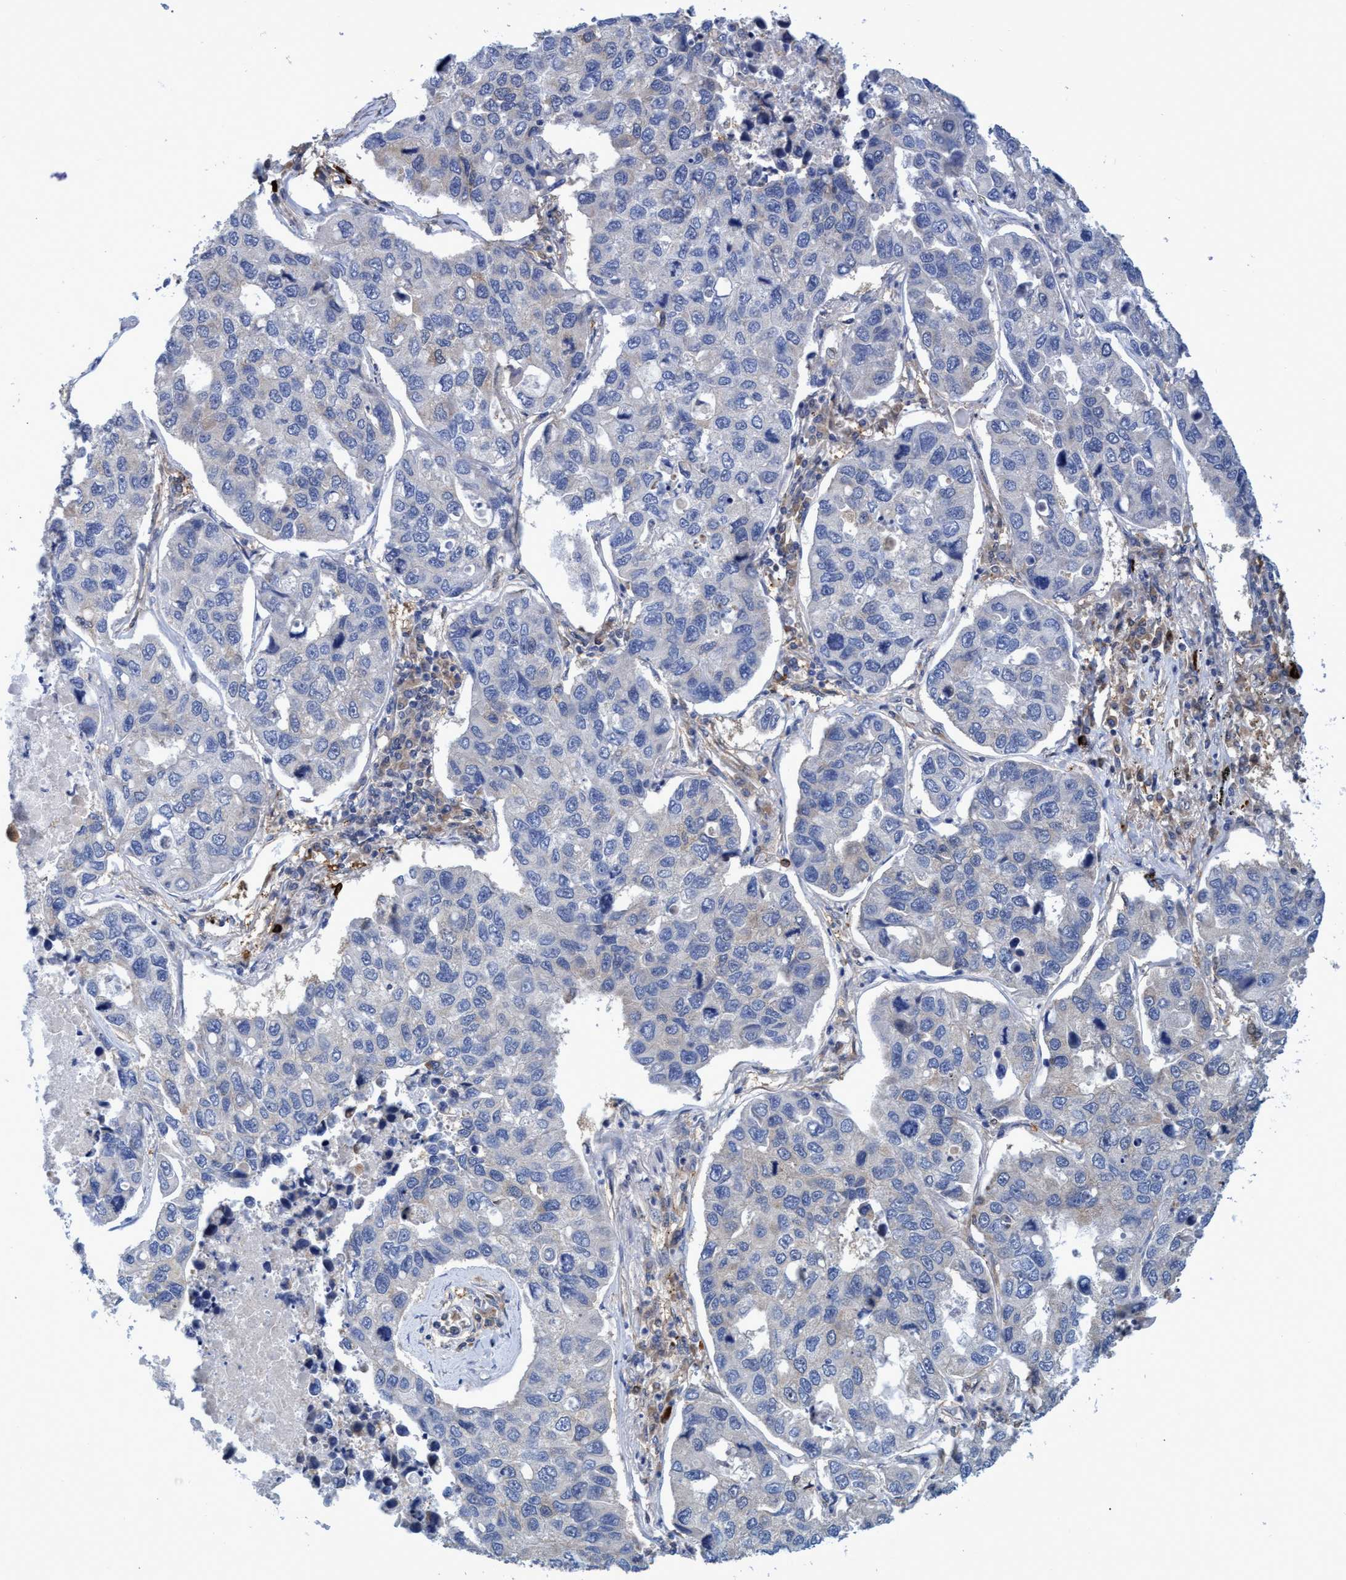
{"staining": {"intensity": "negative", "quantity": "none", "location": "none"}, "tissue": "lung cancer", "cell_type": "Tumor cells", "image_type": "cancer", "snomed": [{"axis": "morphology", "description": "Adenocarcinoma, NOS"}, {"axis": "topography", "description": "Lung"}], "caption": "Immunohistochemistry of human lung cancer (adenocarcinoma) demonstrates no expression in tumor cells.", "gene": "PNPO", "patient": {"sex": "male", "age": 64}}